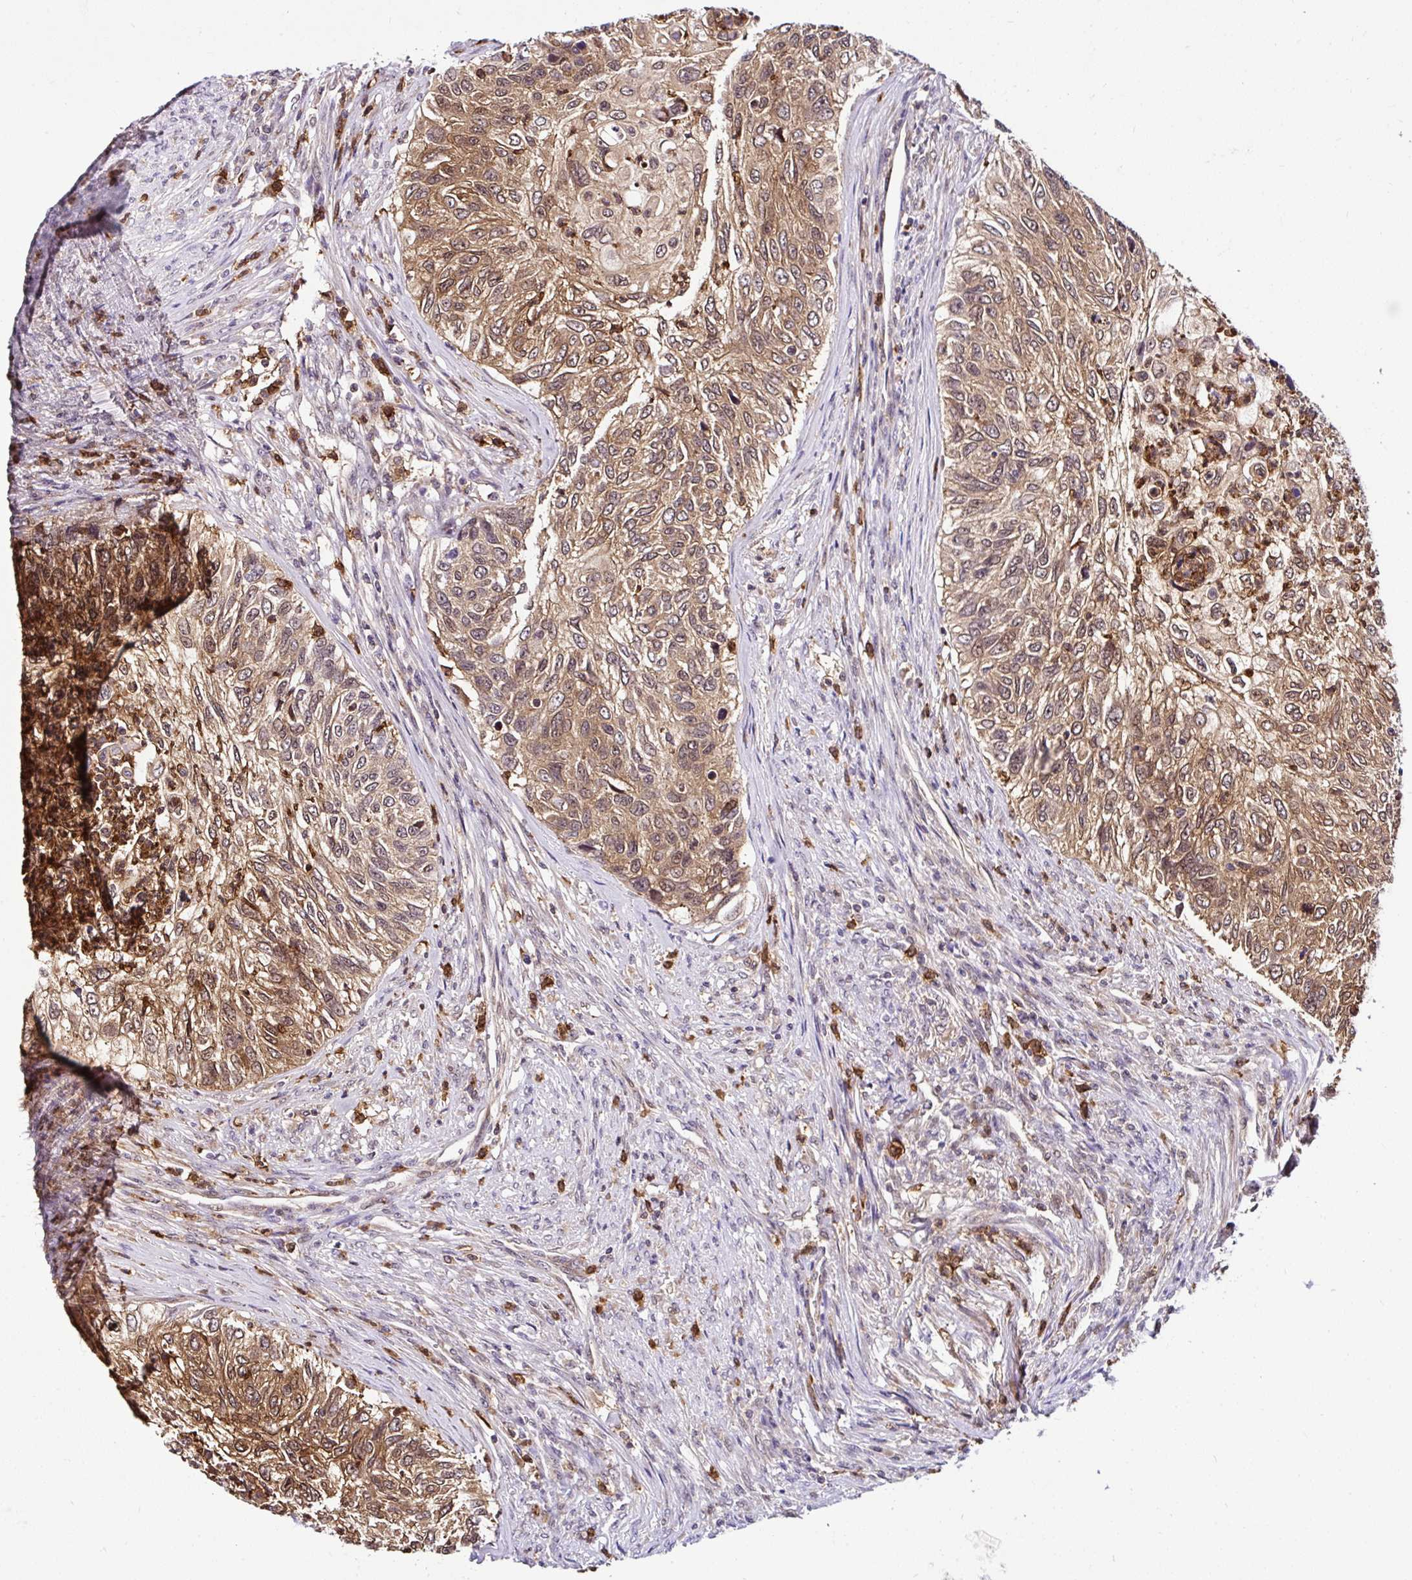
{"staining": {"intensity": "moderate", "quantity": ">75%", "location": "cytoplasmic/membranous,nuclear"}, "tissue": "urothelial cancer", "cell_type": "Tumor cells", "image_type": "cancer", "snomed": [{"axis": "morphology", "description": "Urothelial carcinoma, High grade"}, {"axis": "topography", "description": "Urinary bladder"}], "caption": "This histopathology image reveals immunohistochemistry staining of human urothelial carcinoma (high-grade), with medium moderate cytoplasmic/membranous and nuclear positivity in about >75% of tumor cells.", "gene": "PIN4", "patient": {"sex": "female", "age": 60}}